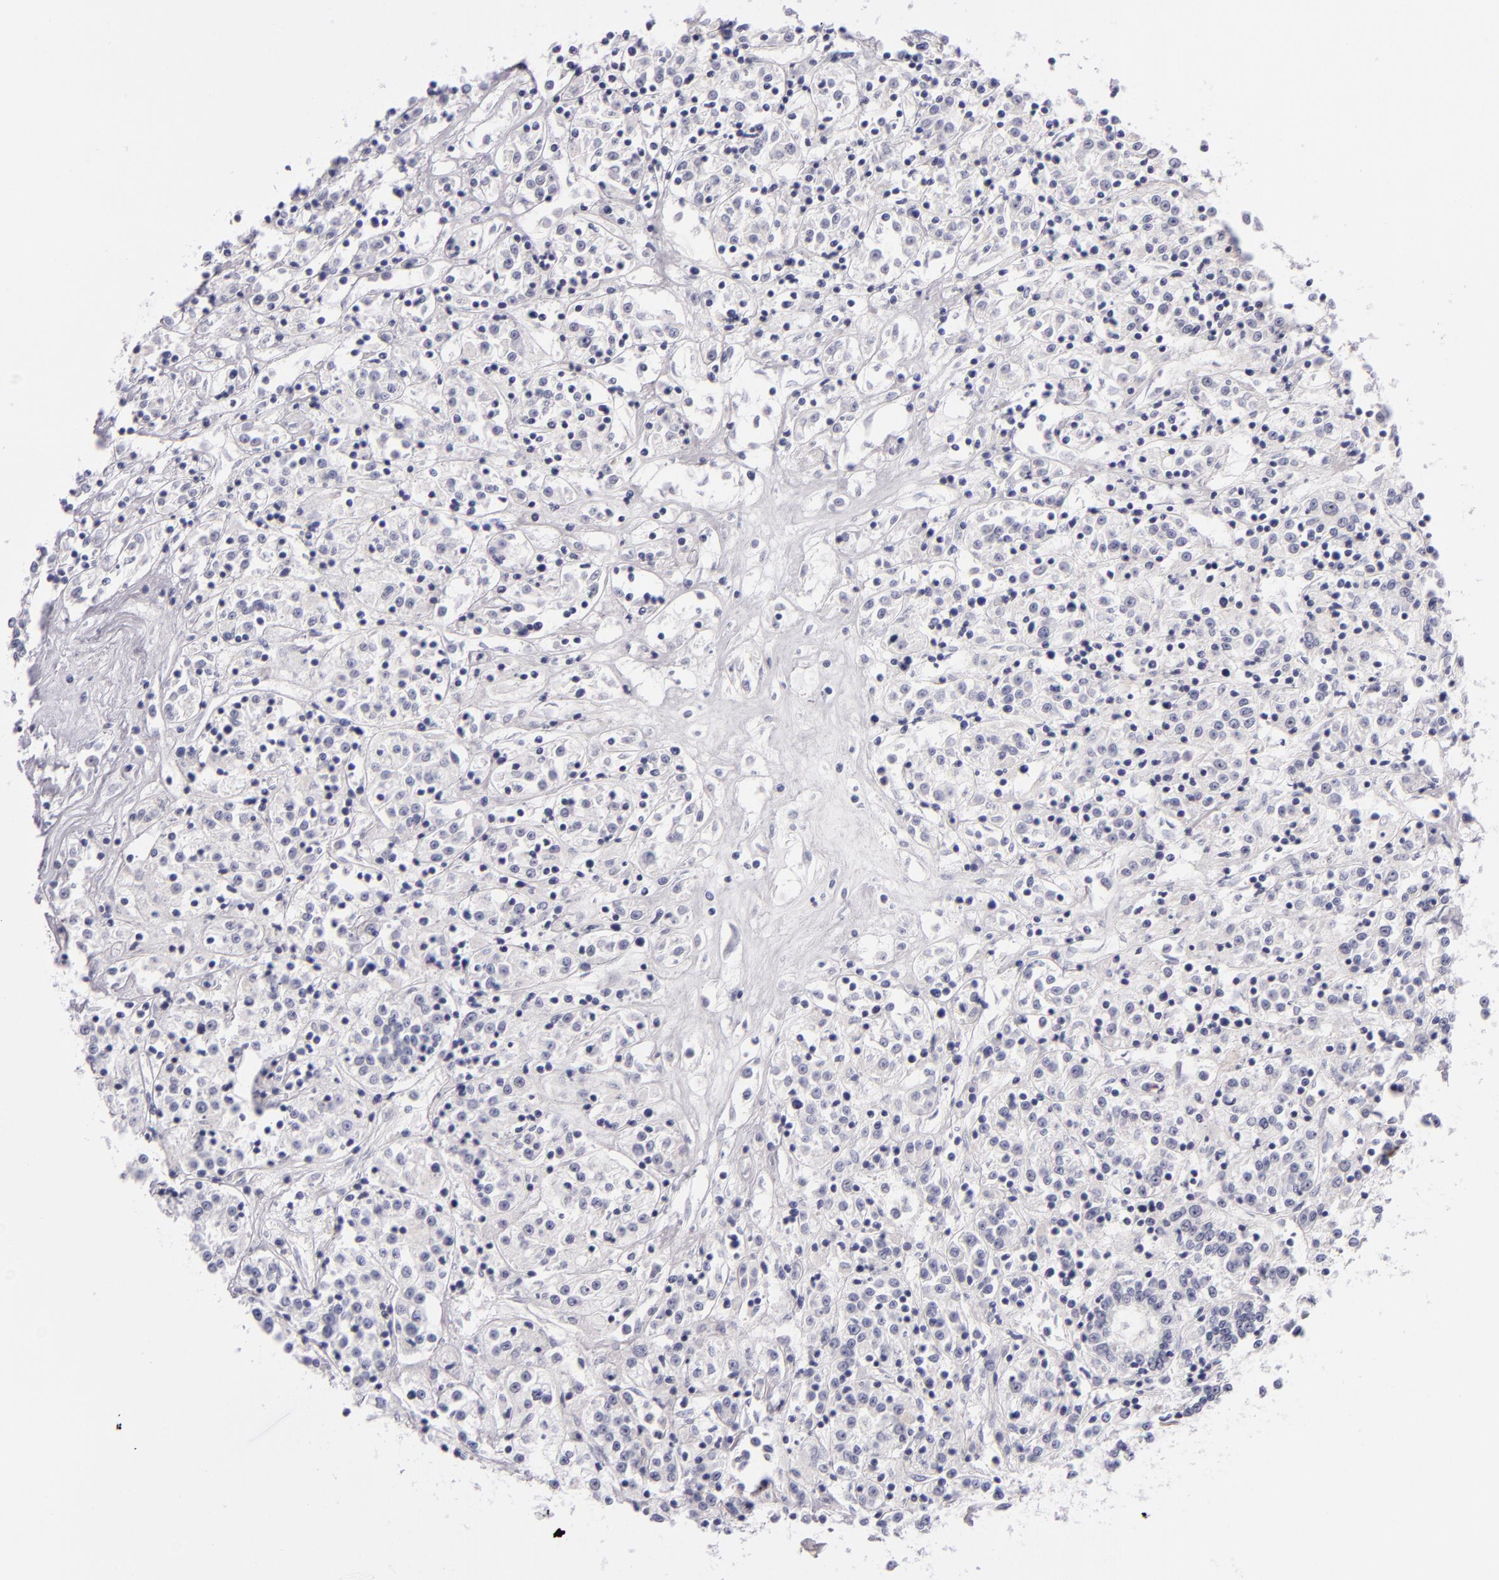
{"staining": {"intensity": "negative", "quantity": "none", "location": "none"}, "tissue": "renal cancer", "cell_type": "Tumor cells", "image_type": "cancer", "snomed": [{"axis": "morphology", "description": "Adenocarcinoma, NOS"}, {"axis": "topography", "description": "Kidney"}], "caption": "Immunohistochemical staining of renal adenocarcinoma displays no significant staining in tumor cells. The staining is performed using DAB (3,3'-diaminobenzidine) brown chromogen with nuclei counter-stained in using hematoxylin.", "gene": "CD48", "patient": {"sex": "female", "age": 76}}